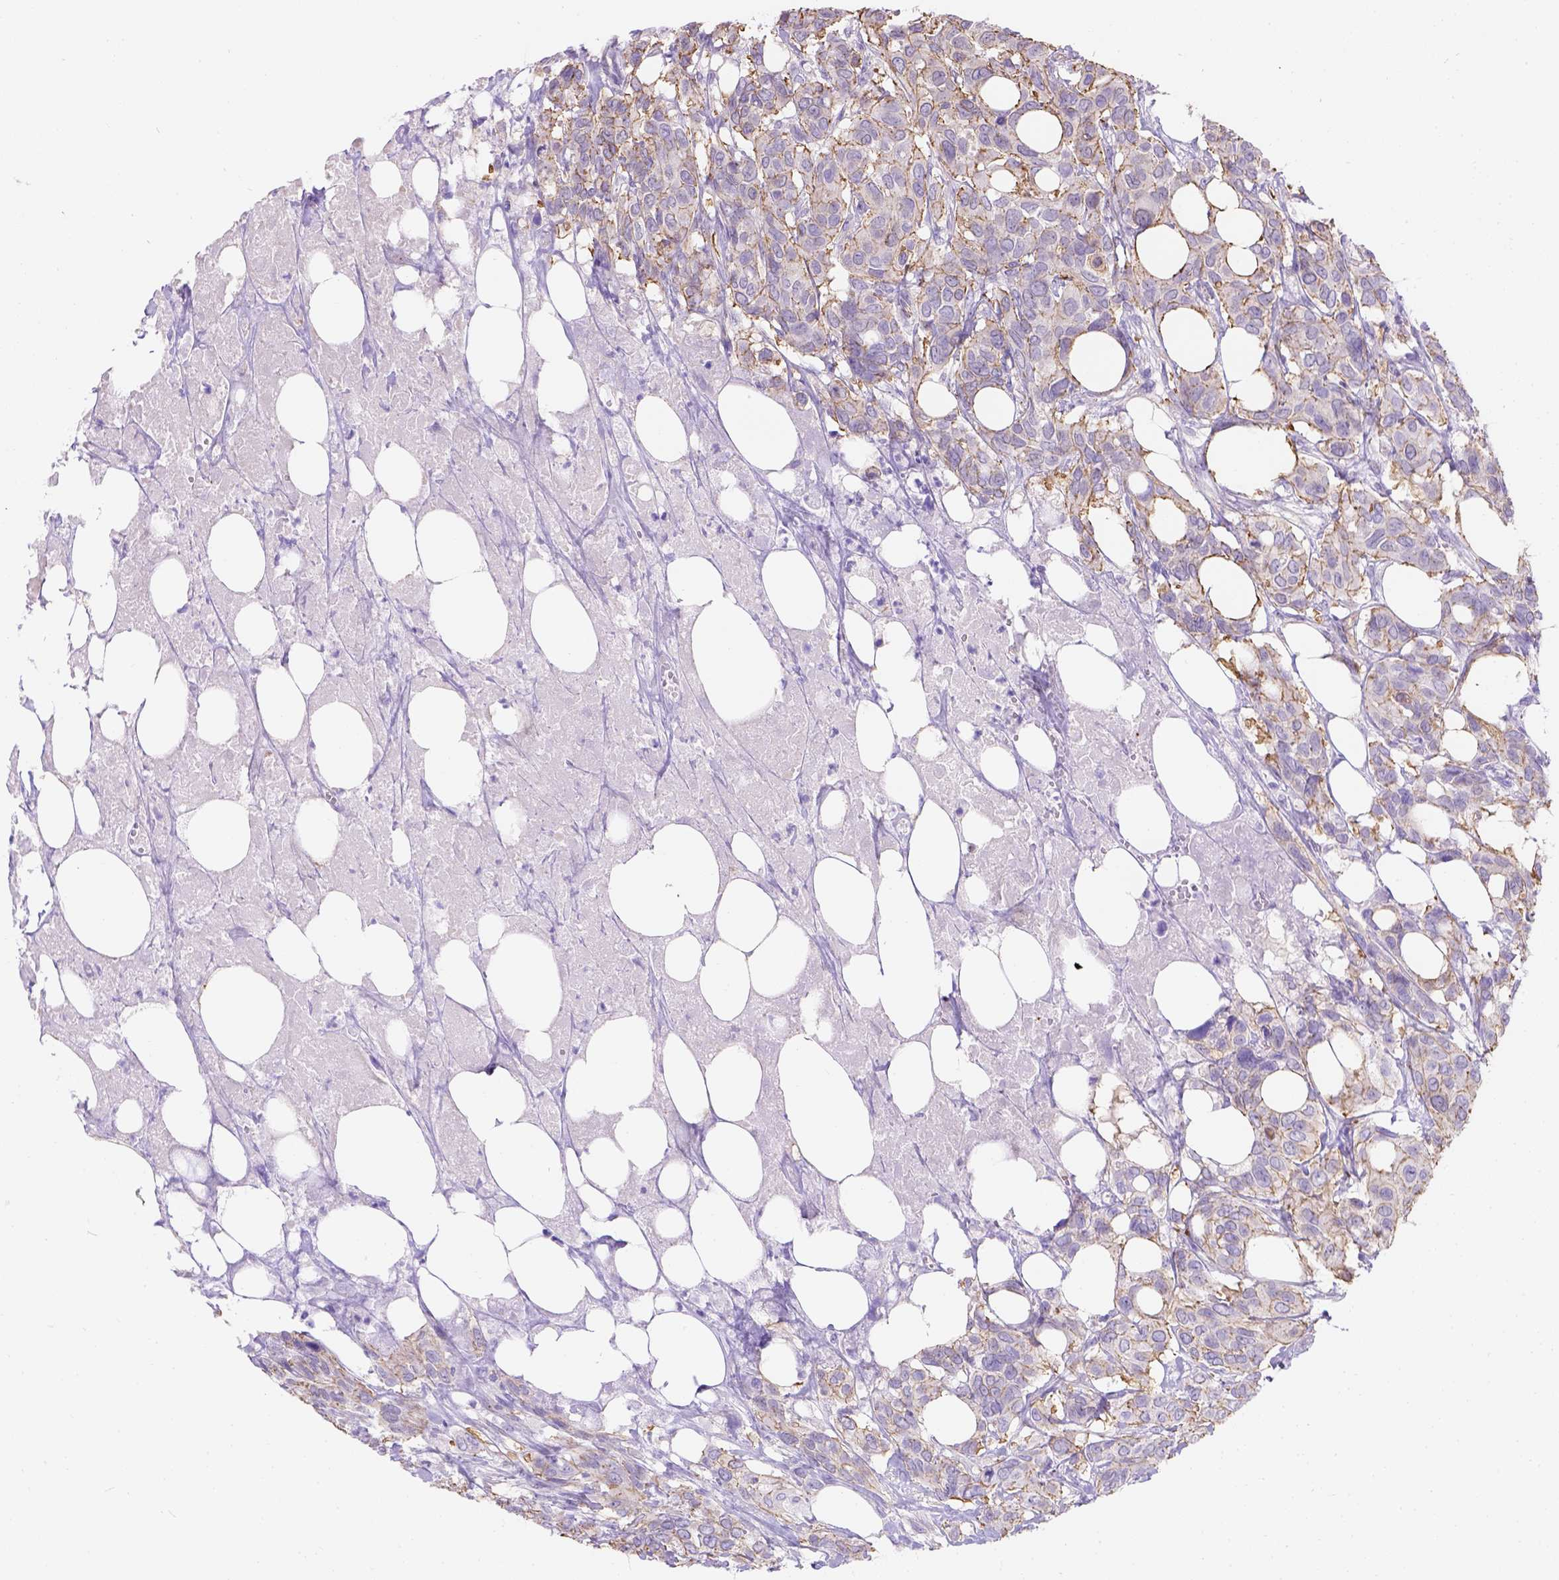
{"staining": {"intensity": "moderate", "quantity": "25%-75%", "location": "cytoplasmic/membranous"}, "tissue": "urothelial cancer", "cell_type": "Tumor cells", "image_type": "cancer", "snomed": [{"axis": "morphology", "description": "Urothelial carcinoma, NOS"}, {"axis": "morphology", "description": "Urothelial carcinoma, High grade"}, {"axis": "topography", "description": "Urinary bladder"}], "caption": "The immunohistochemical stain highlights moderate cytoplasmic/membranous positivity in tumor cells of transitional cell carcinoma tissue. The protein of interest is shown in brown color, while the nuclei are stained blue.", "gene": "PHF7", "patient": {"sex": "male", "age": 63}}